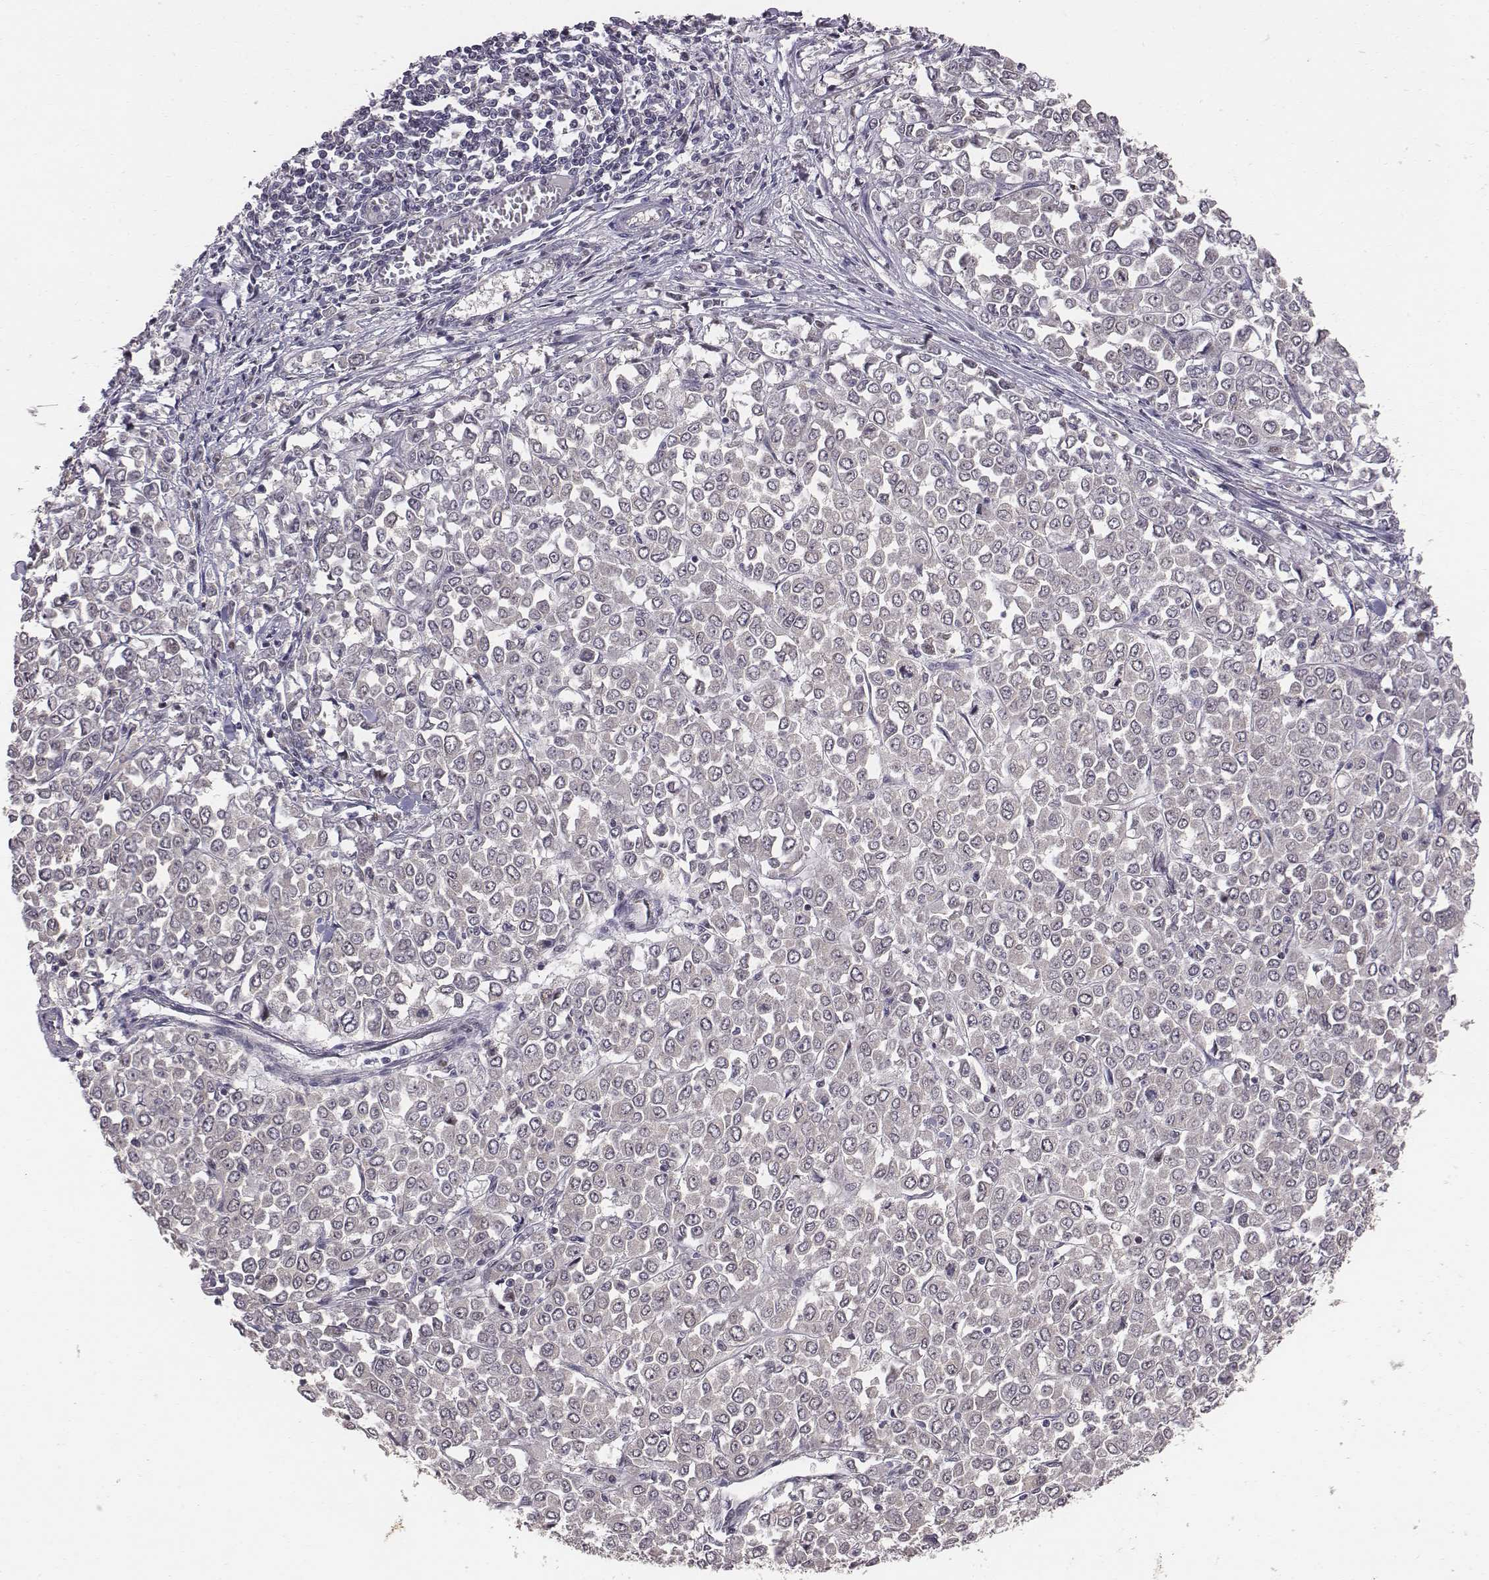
{"staining": {"intensity": "negative", "quantity": "none", "location": "none"}, "tissue": "stomach cancer", "cell_type": "Tumor cells", "image_type": "cancer", "snomed": [{"axis": "morphology", "description": "Adenocarcinoma, NOS"}, {"axis": "topography", "description": "Stomach, upper"}], "caption": "IHC histopathology image of stomach cancer (adenocarcinoma) stained for a protein (brown), which demonstrates no expression in tumor cells.", "gene": "SMURF2", "patient": {"sex": "male", "age": 70}}